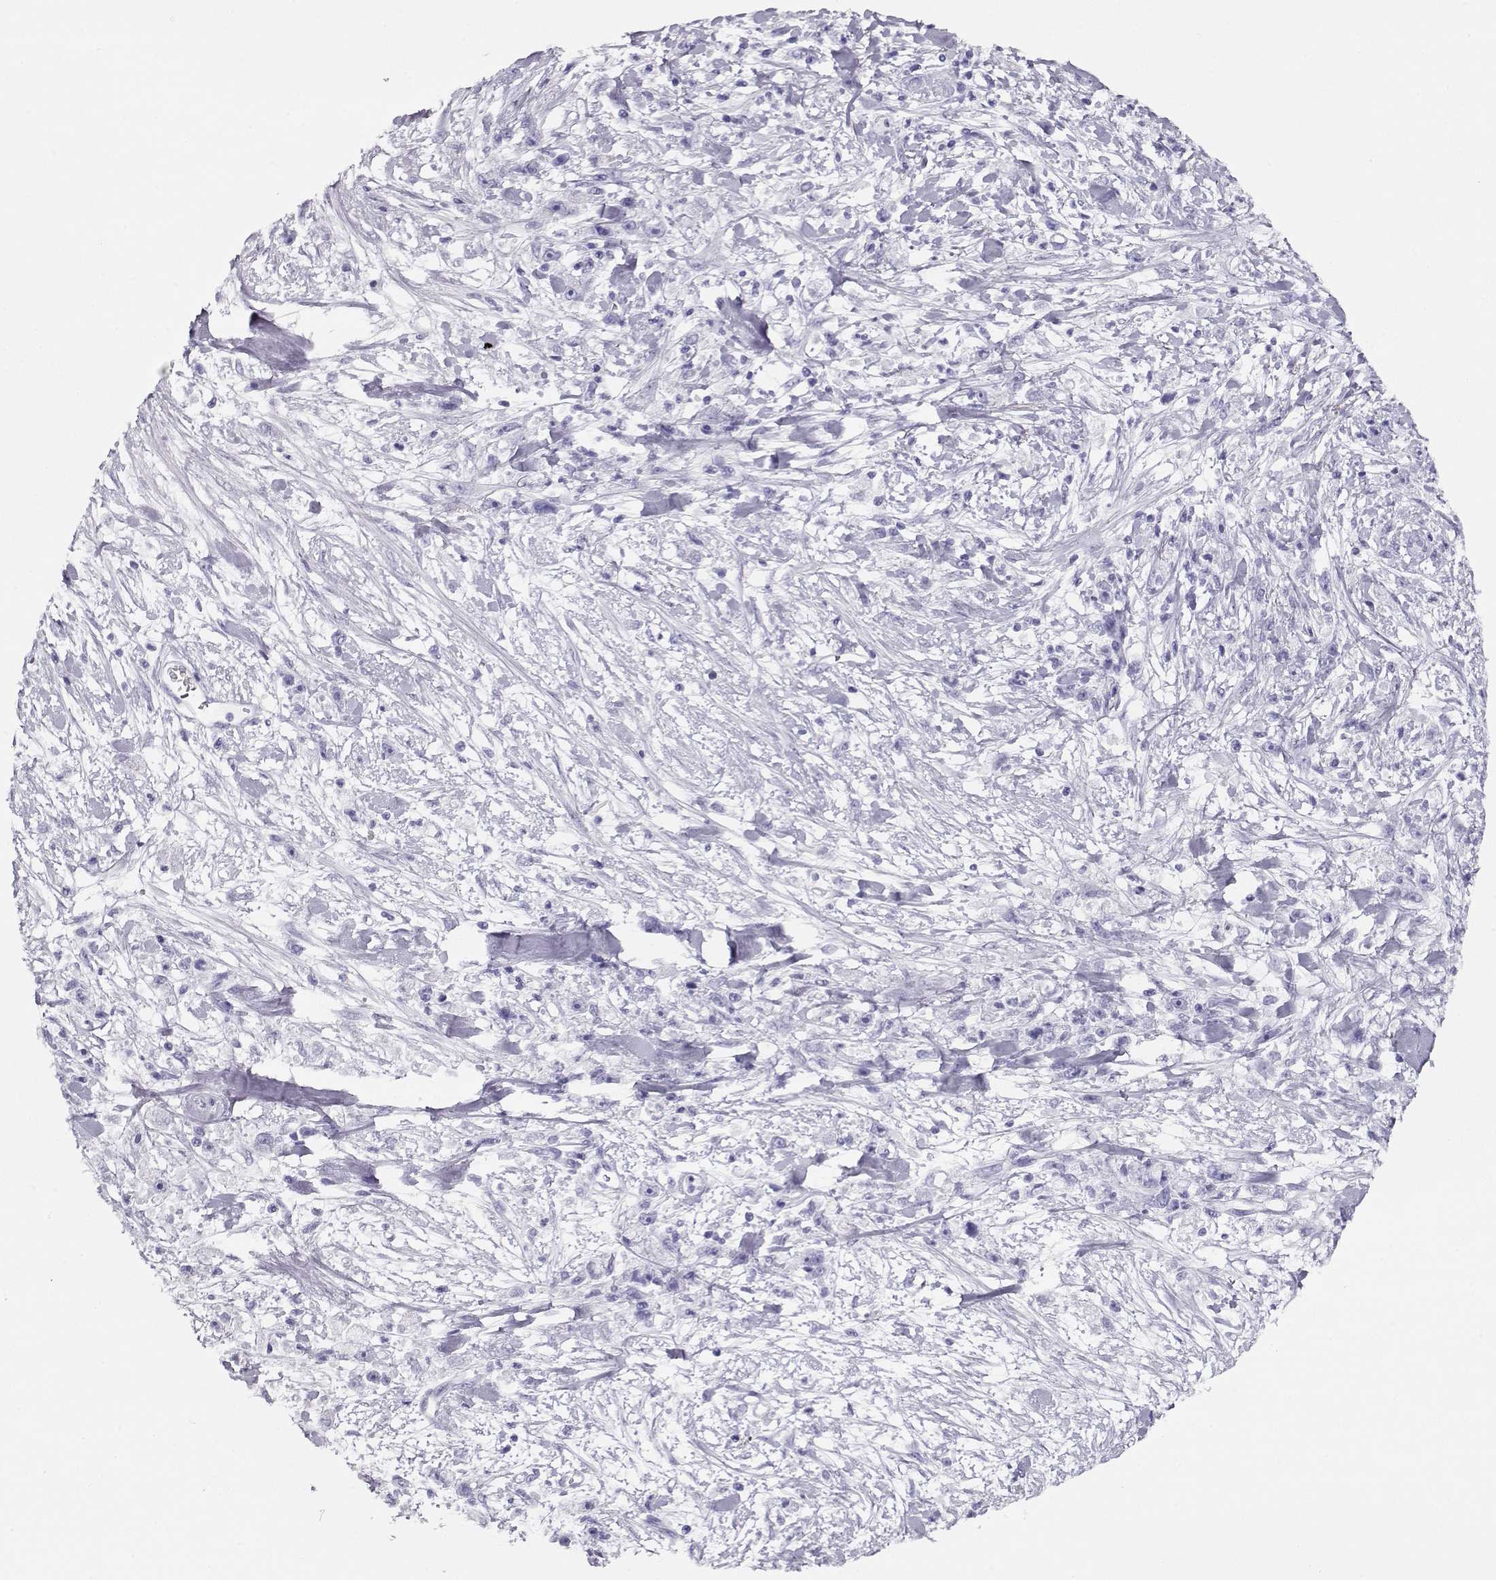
{"staining": {"intensity": "negative", "quantity": "none", "location": "none"}, "tissue": "stomach cancer", "cell_type": "Tumor cells", "image_type": "cancer", "snomed": [{"axis": "morphology", "description": "Adenocarcinoma, NOS"}, {"axis": "topography", "description": "Stomach"}], "caption": "Immunohistochemical staining of stomach cancer exhibits no significant staining in tumor cells. Brightfield microscopy of IHC stained with DAB (3,3'-diaminobenzidine) (brown) and hematoxylin (blue), captured at high magnification.", "gene": "CRX", "patient": {"sex": "female", "age": 59}}